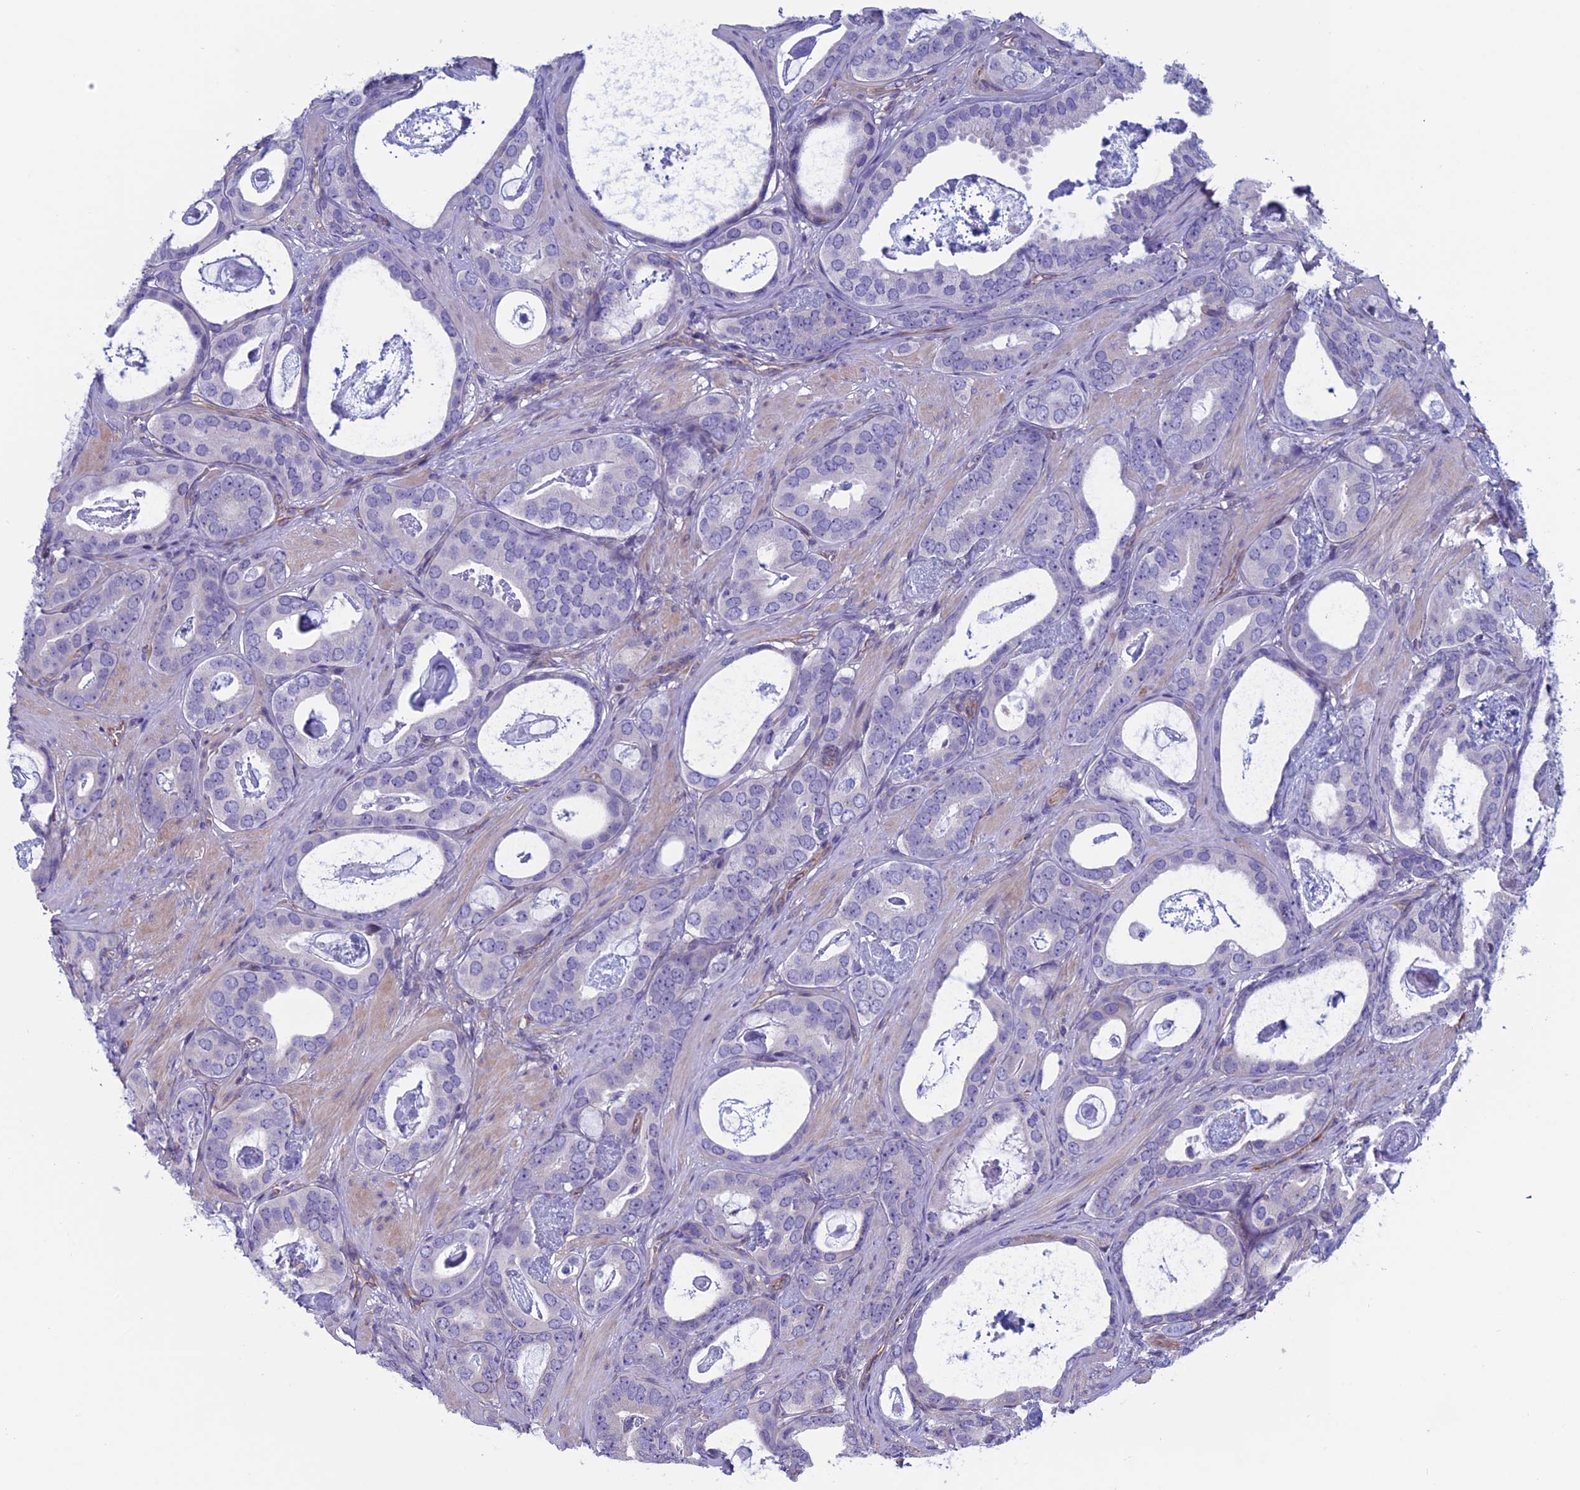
{"staining": {"intensity": "negative", "quantity": "none", "location": "none"}, "tissue": "prostate cancer", "cell_type": "Tumor cells", "image_type": "cancer", "snomed": [{"axis": "morphology", "description": "Adenocarcinoma, Low grade"}, {"axis": "topography", "description": "Prostate"}], "caption": "IHC of prostate low-grade adenocarcinoma demonstrates no expression in tumor cells.", "gene": "BCL2L10", "patient": {"sex": "male", "age": 71}}